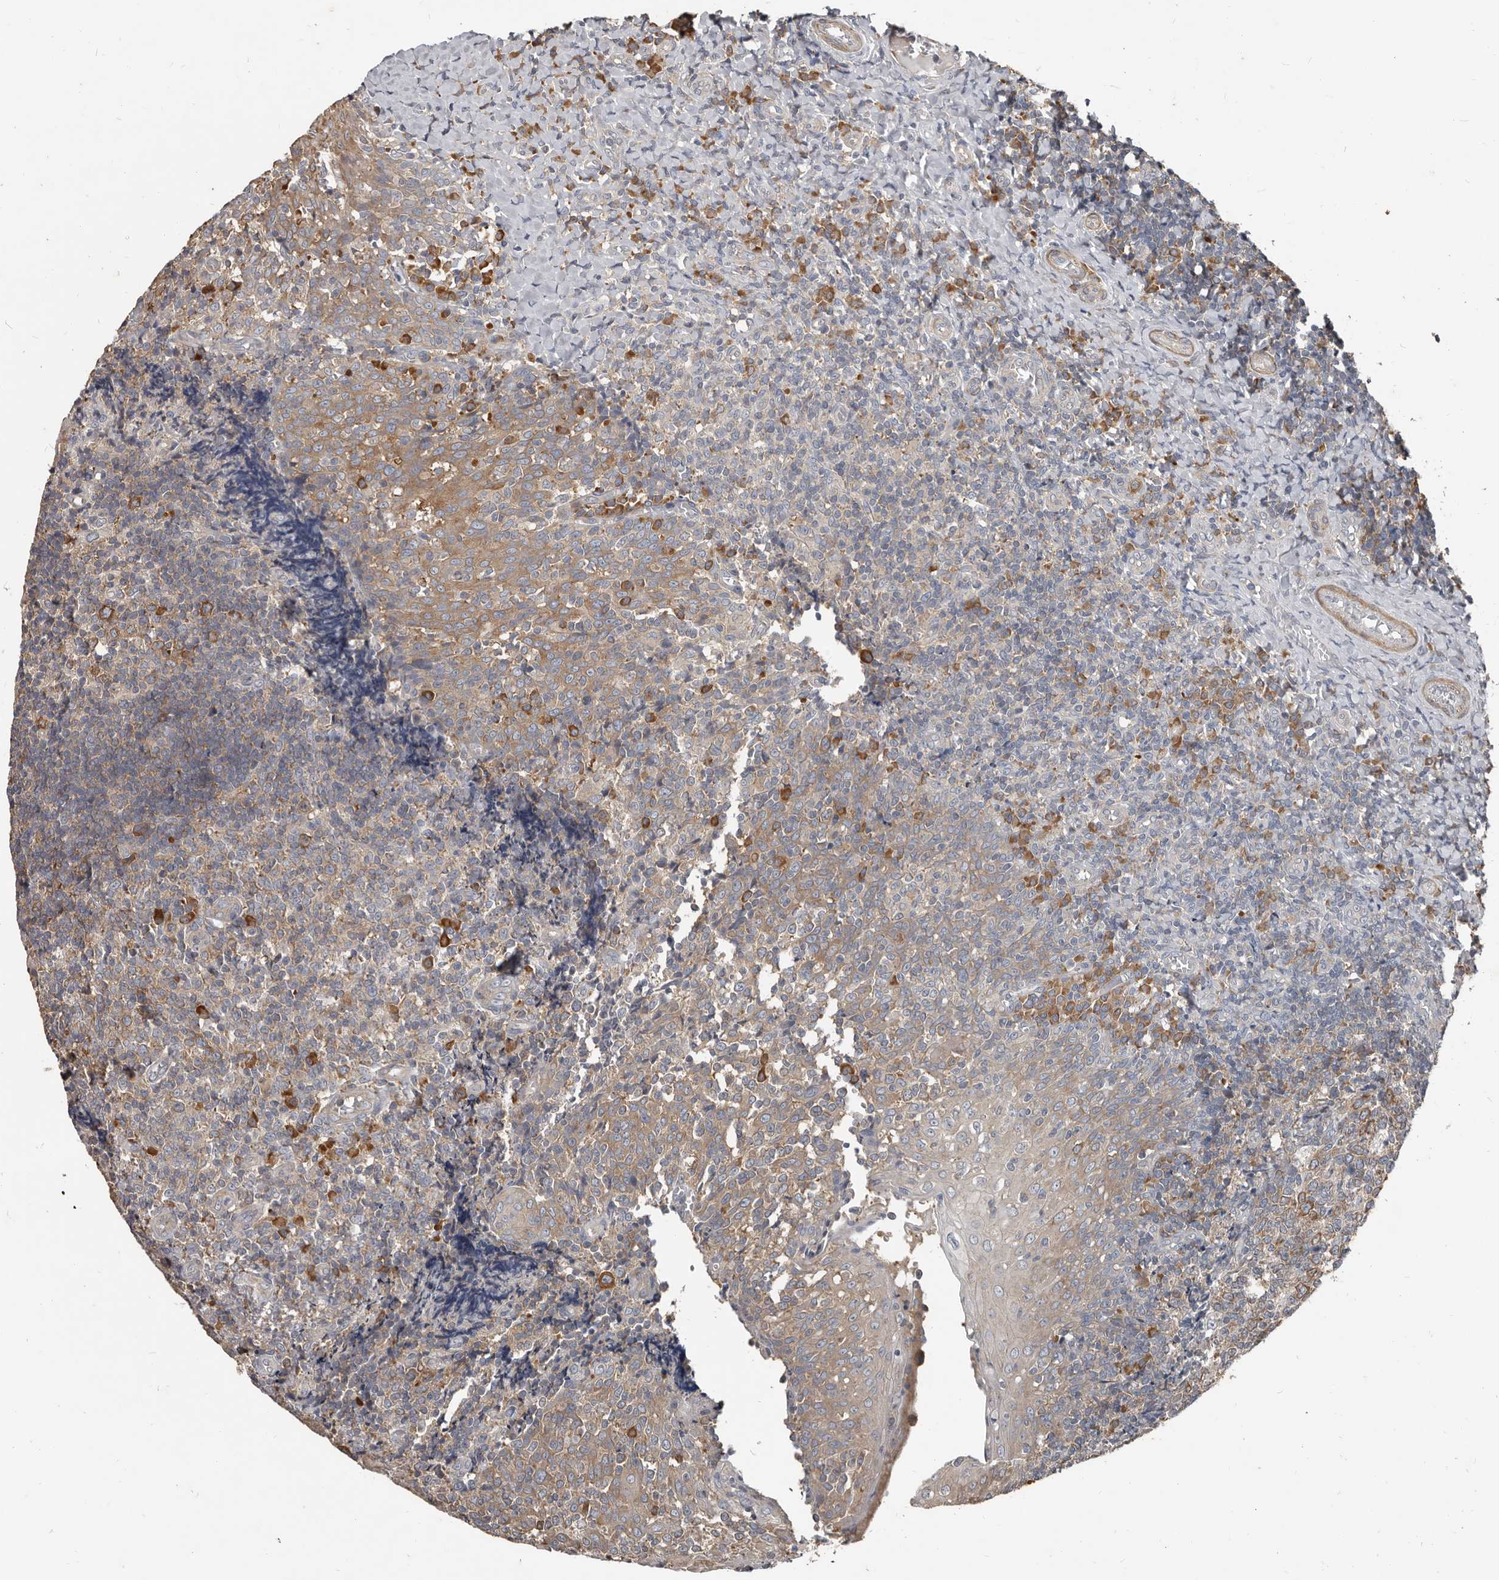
{"staining": {"intensity": "strong", "quantity": "<25%", "location": "cytoplasmic/membranous"}, "tissue": "tonsil", "cell_type": "Non-germinal center cells", "image_type": "normal", "snomed": [{"axis": "morphology", "description": "Normal tissue, NOS"}, {"axis": "topography", "description": "Tonsil"}], "caption": "The photomicrograph reveals immunohistochemical staining of unremarkable tonsil. There is strong cytoplasmic/membranous positivity is present in about <25% of non-germinal center cells.", "gene": "AKNAD1", "patient": {"sex": "female", "age": 19}}